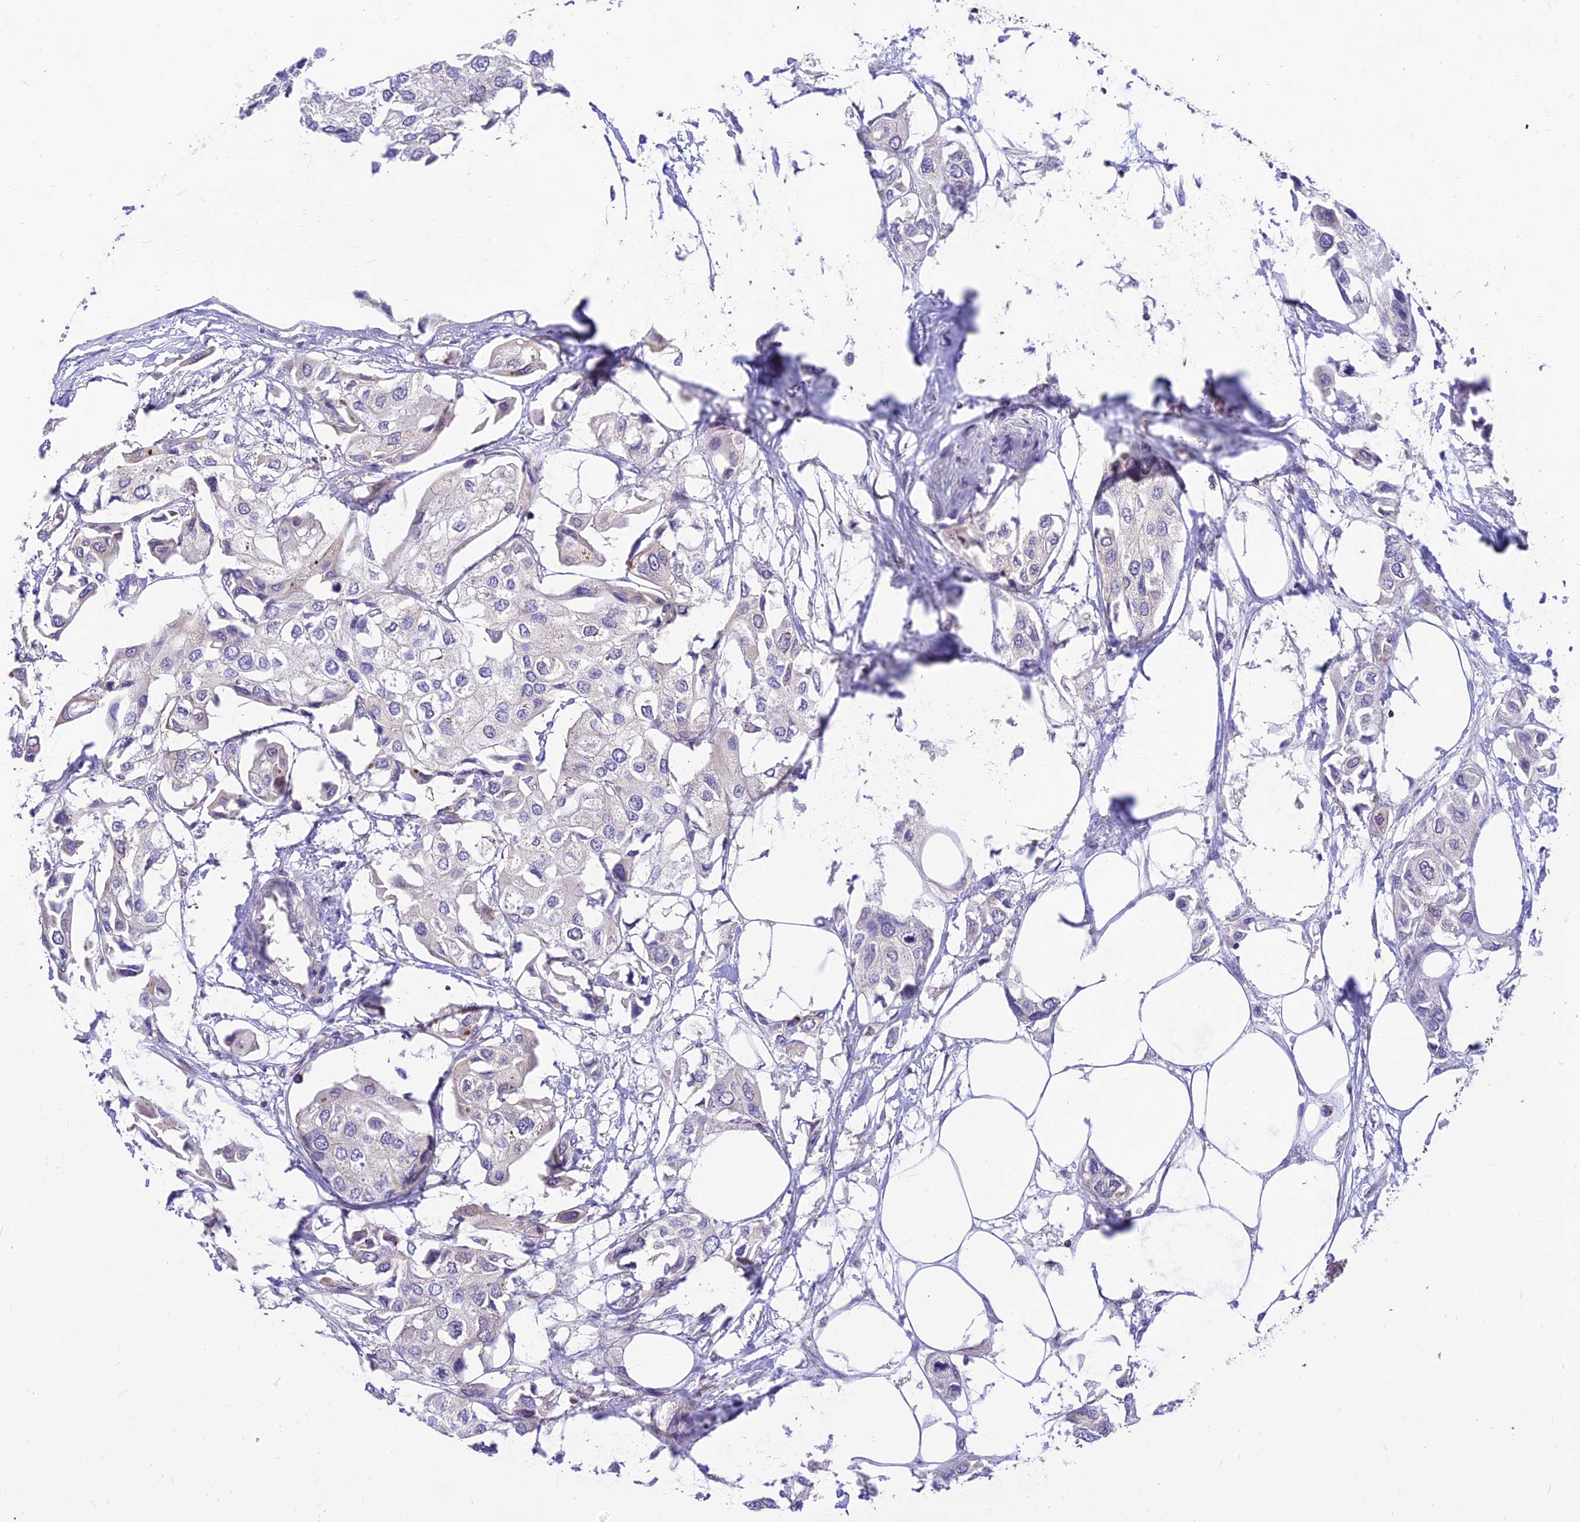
{"staining": {"intensity": "negative", "quantity": "none", "location": "none"}, "tissue": "urothelial cancer", "cell_type": "Tumor cells", "image_type": "cancer", "snomed": [{"axis": "morphology", "description": "Urothelial carcinoma, High grade"}, {"axis": "topography", "description": "Urinary bladder"}], "caption": "Immunohistochemistry of high-grade urothelial carcinoma exhibits no positivity in tumor cells. (Immunohistochemistry (ihc), brightfield microscopy, high magnification).", "gene": "C6orf132", "patient": {"sex": "male", "age": 64}}